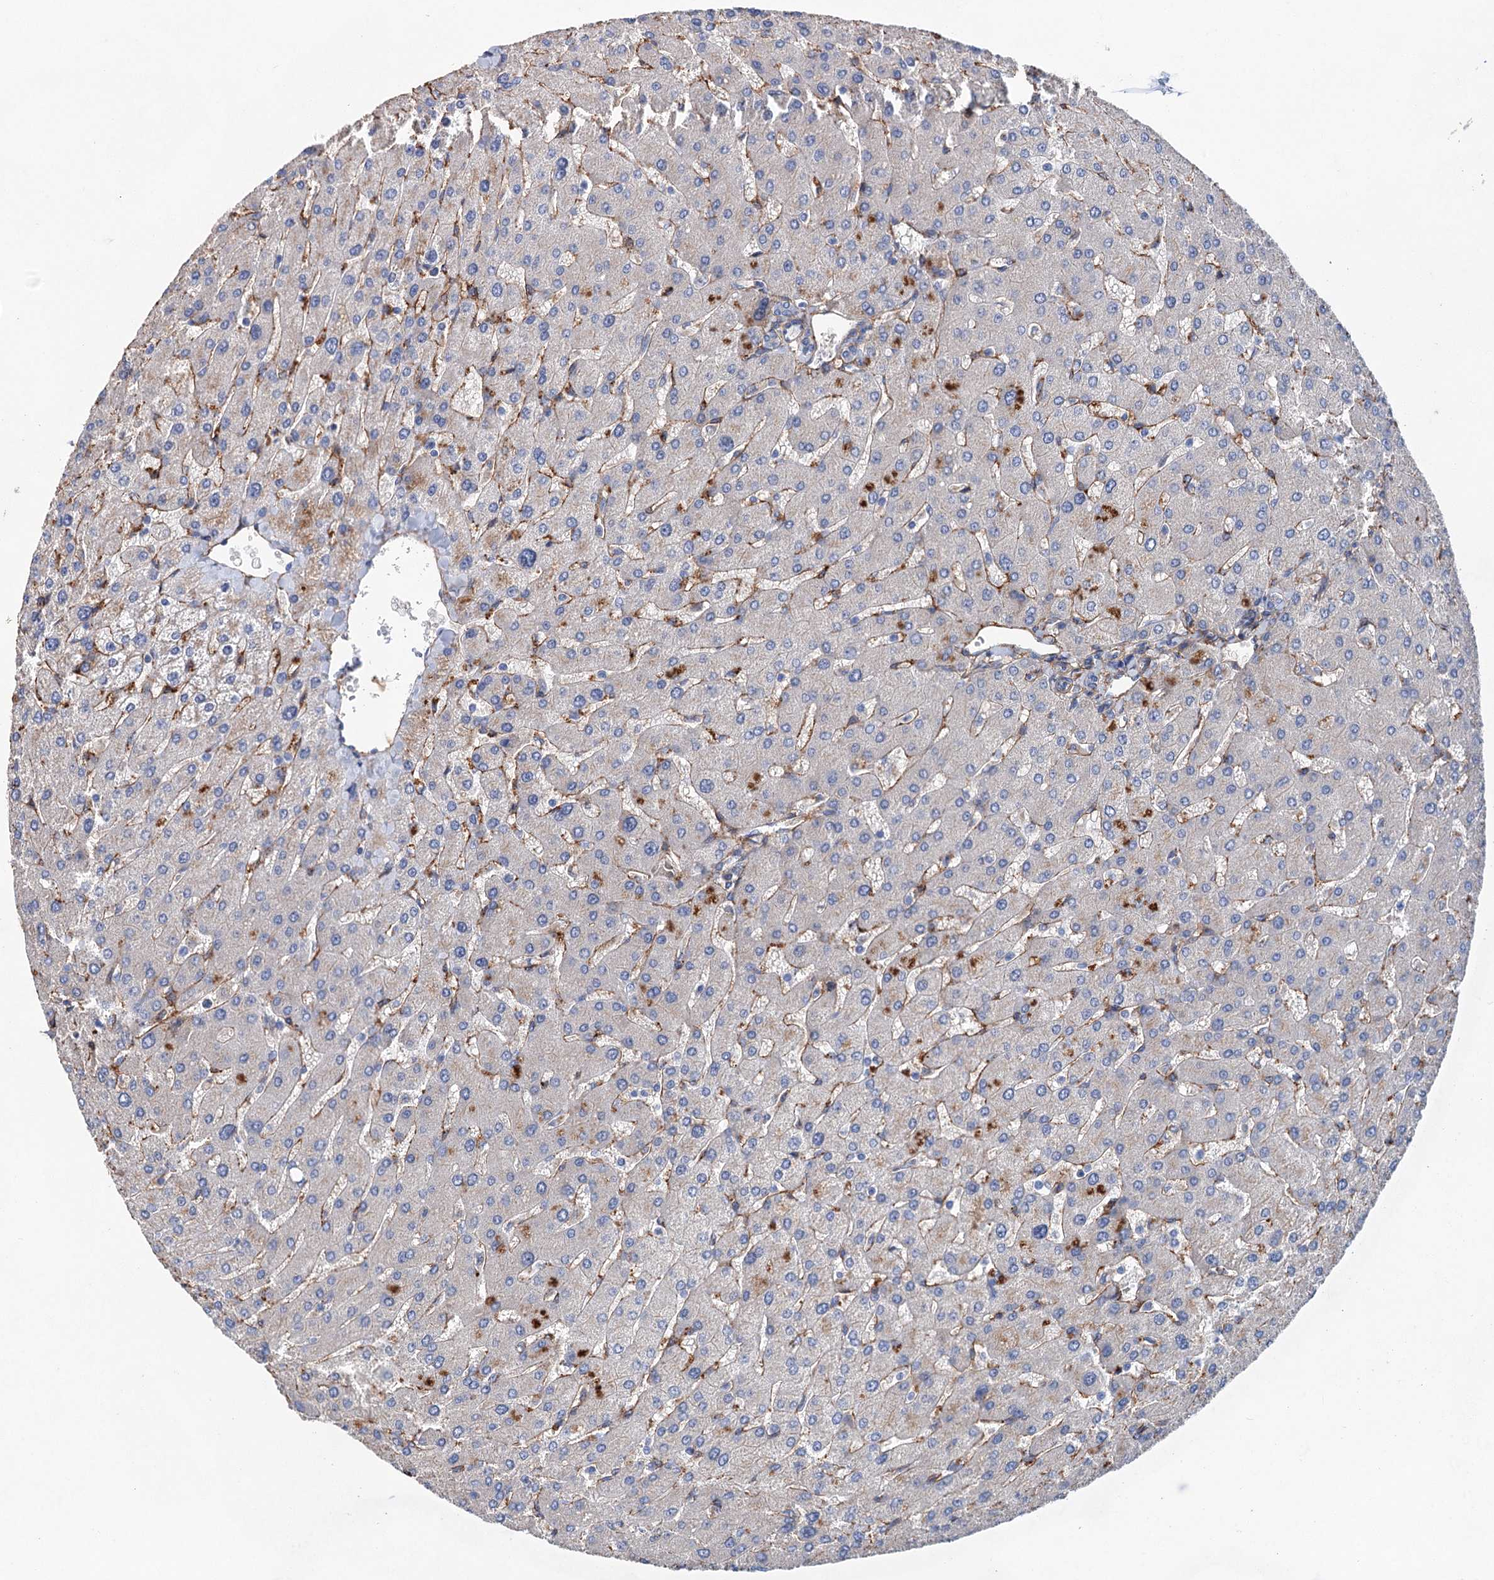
{"staining": {"intensity": "negative", "quantity": "none", "location": "none"}, "tissue": "liver", "cell_type": "Cholangiocytes", "image_type": "normal", "snomed": [{"axis": "morphology", "description": "Normal tissue, NOS"}, {"axis": "topography", "description": "Liver"}], "caption": "Immunohistochemistry micrograph of benign liver: liver stained with DAB (3,3'-diaminobenzidine) shows no significant protein expression in cholangiocytes.", "gene": "GPR155", "patient": {"sex": "male", "age": 55}}